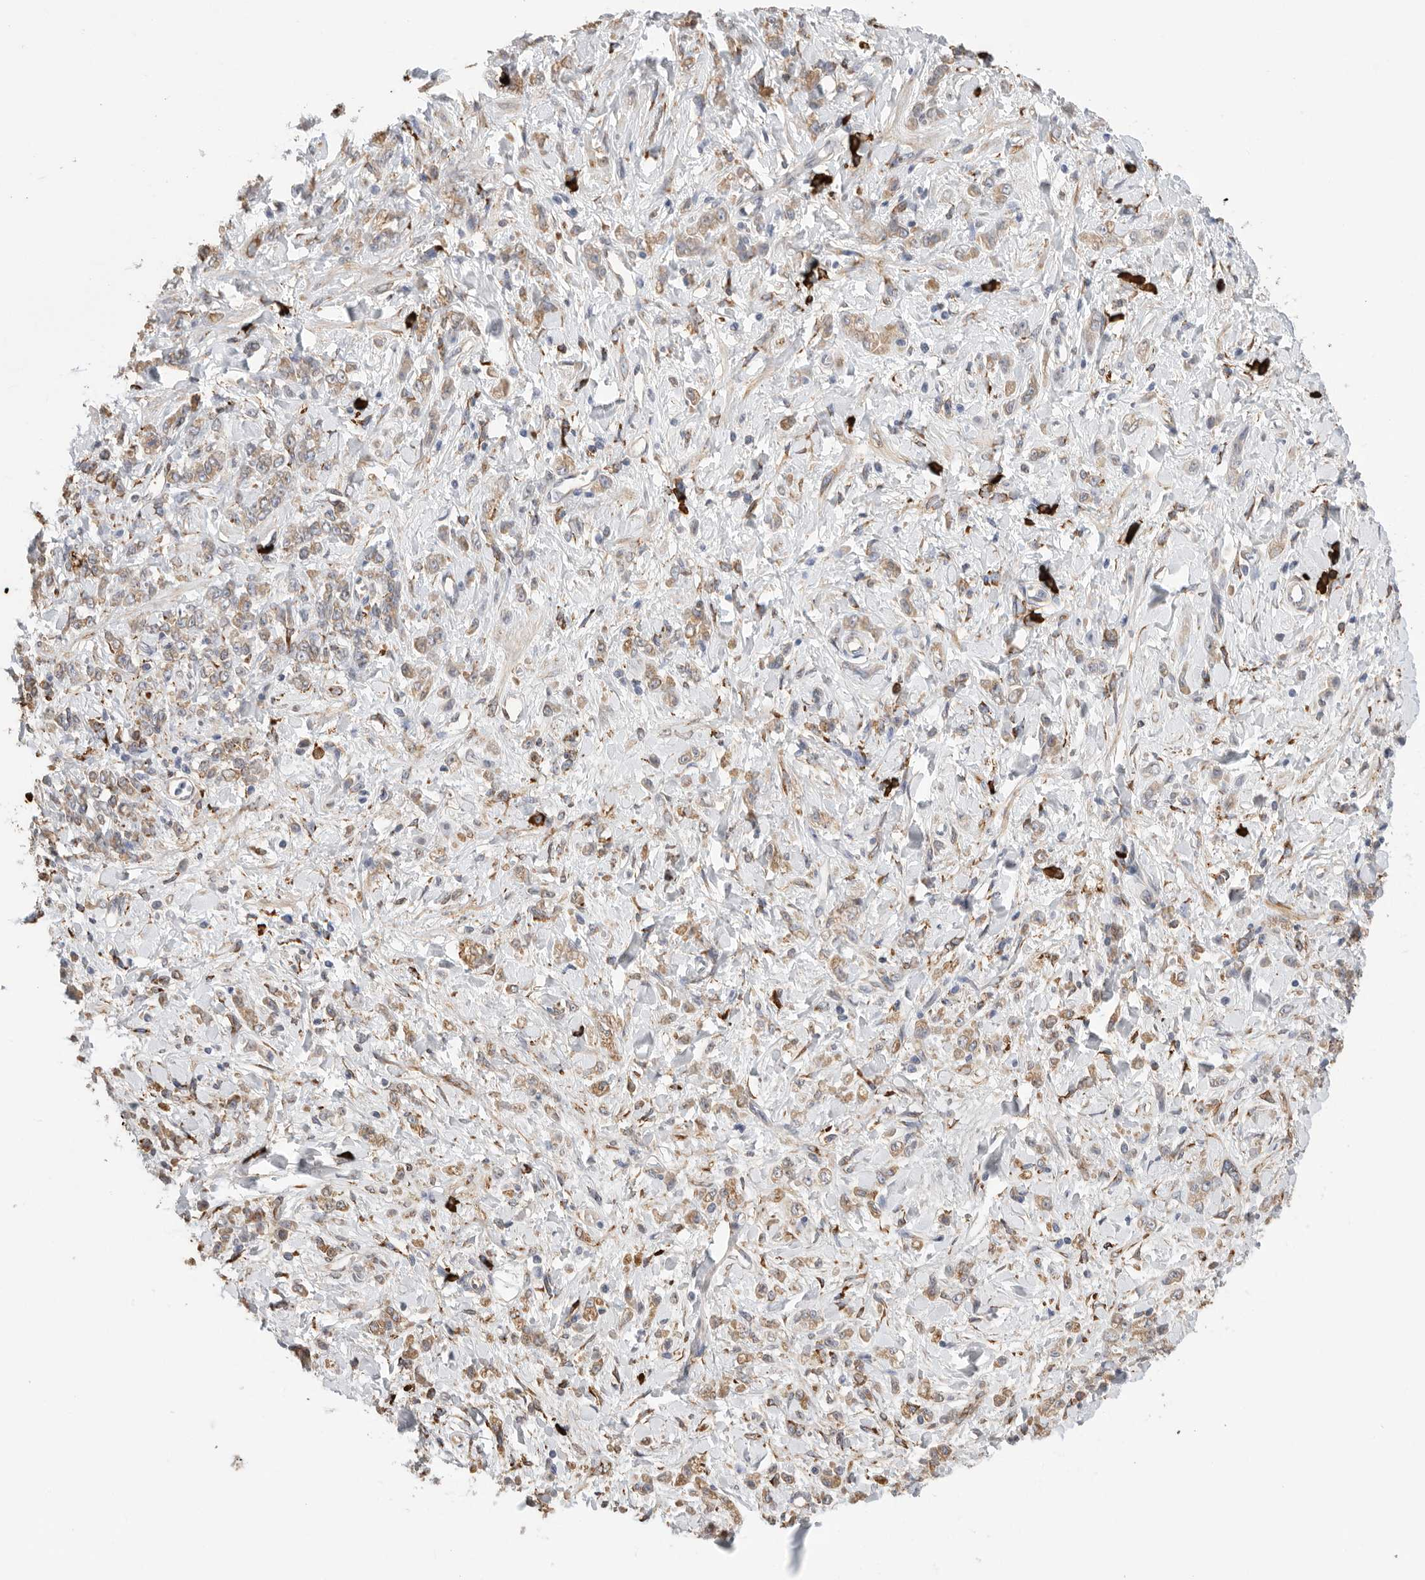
{"staining": {"intensity": "moderate", "quantity": ">75%", "location": "cytoplasmic/membranous"}, "tissue": "stomach cancer", "cell_type": "Tumor cells", "image_type": "cancer", "snomed": [{"axis": "morphology", "description": "Normal tissue, NOS"}, {"axis": "morphology", "description": "Adenocarcinoma, NOS"}, {"axis": "topography", "description": "Stomach"}], "caption": "Immunohistochemical staining of human stomach cancer displays medium levels of moderate cytoplasmic/membranous staining in about >75% of tumor cells.", "gene": "BLOC1S5", "patient": {"sex": "male", "age": 82}}